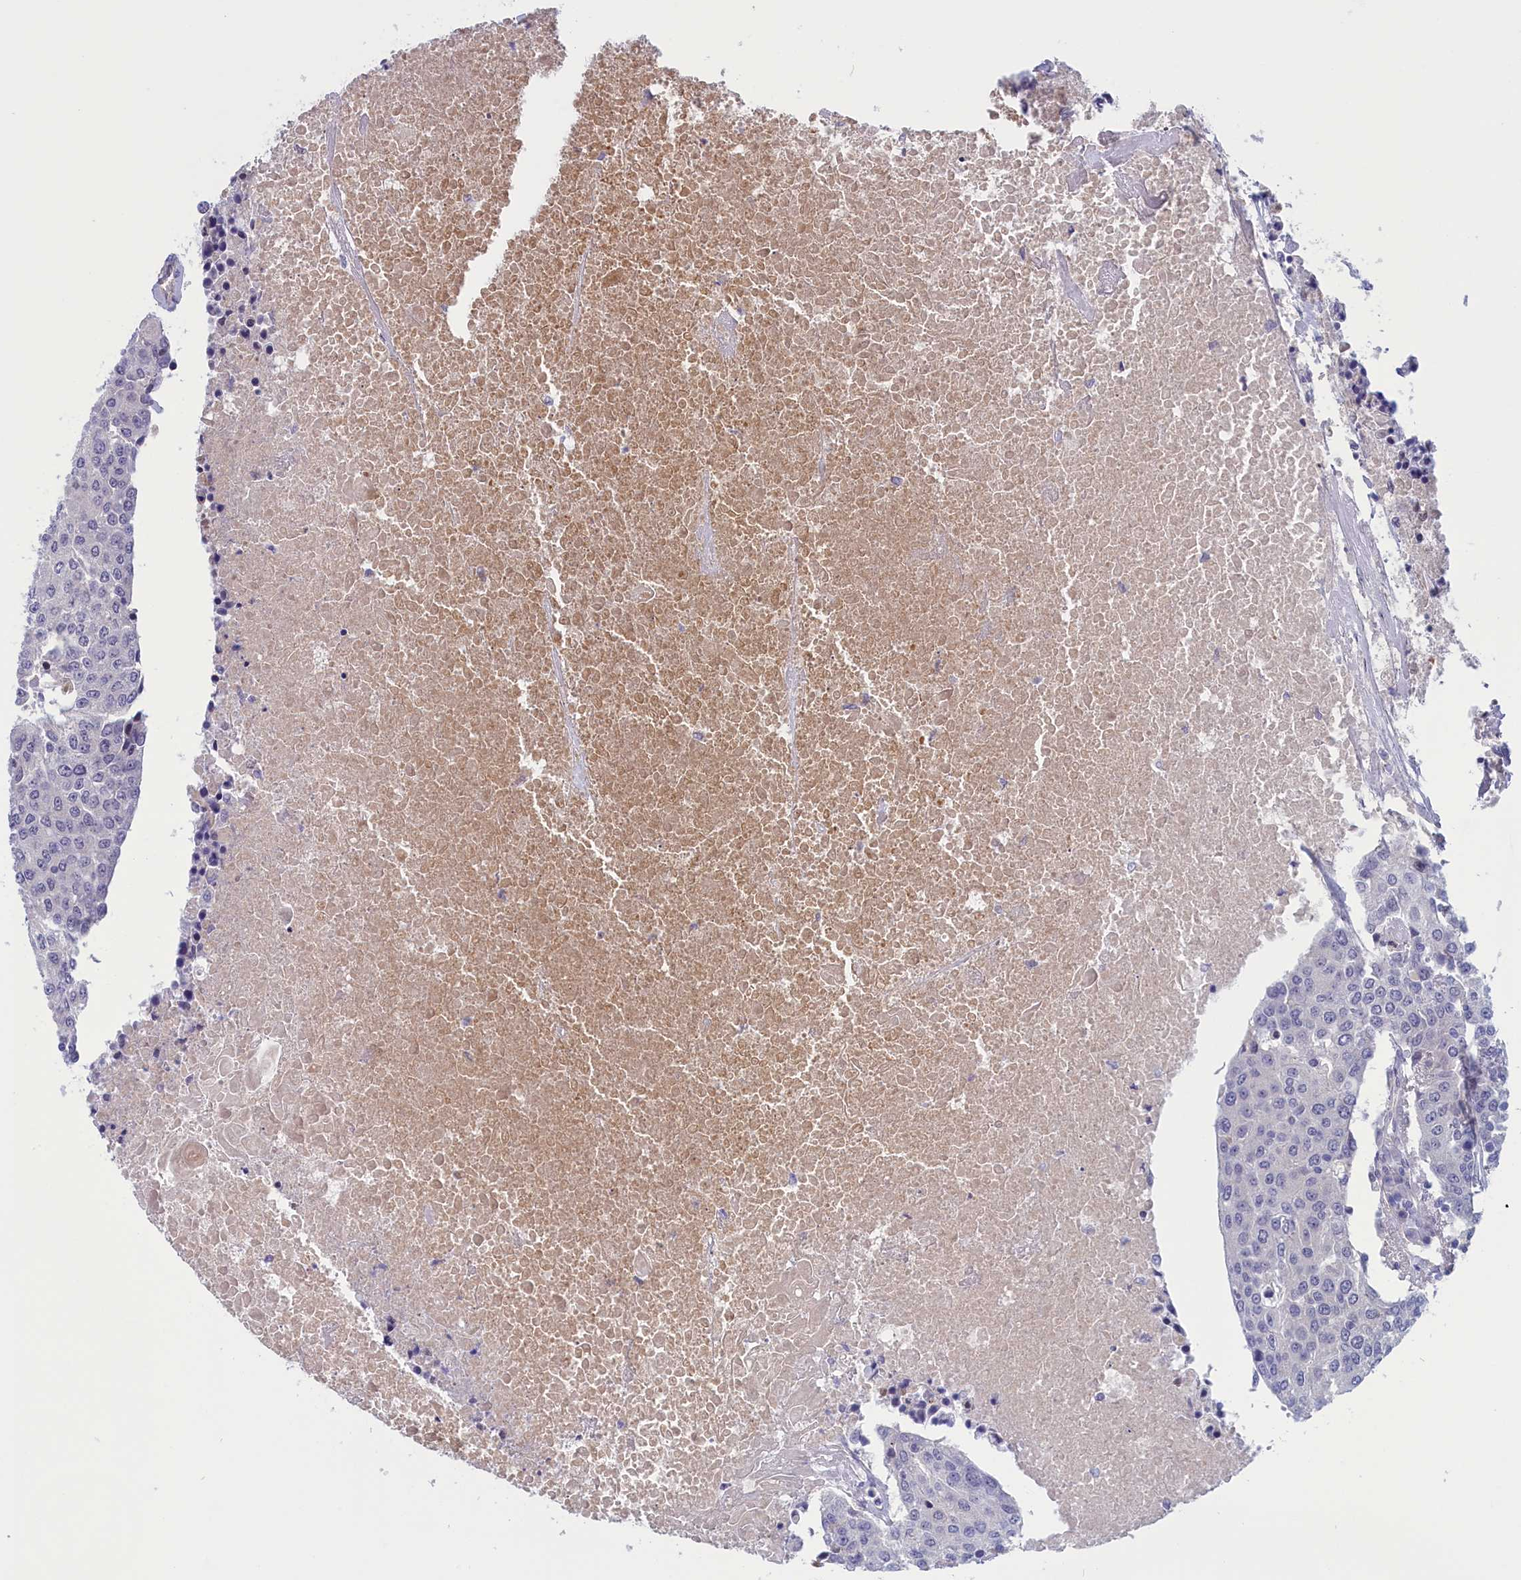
{"staining": {"intensity": "negative", "quantity": "none", "location": "none"}, "tissue": "urothelial cancer", "cell_type": "Tumor cells", "image_type": "cancer", "snomed": [{"axis": "morphology", "description": "Urothelial carcinoma, High grade"}, {"axis": "topography", "description": "Urinary bladder"}], "caption": "An immunohistochemistry (IHC) photomicrograph of urothelial cancer is shown. There is no staining in tumor cells of urothelial cancer.", "gene": "IGFALS", "patient": {"sex": "female", "age": 85}}